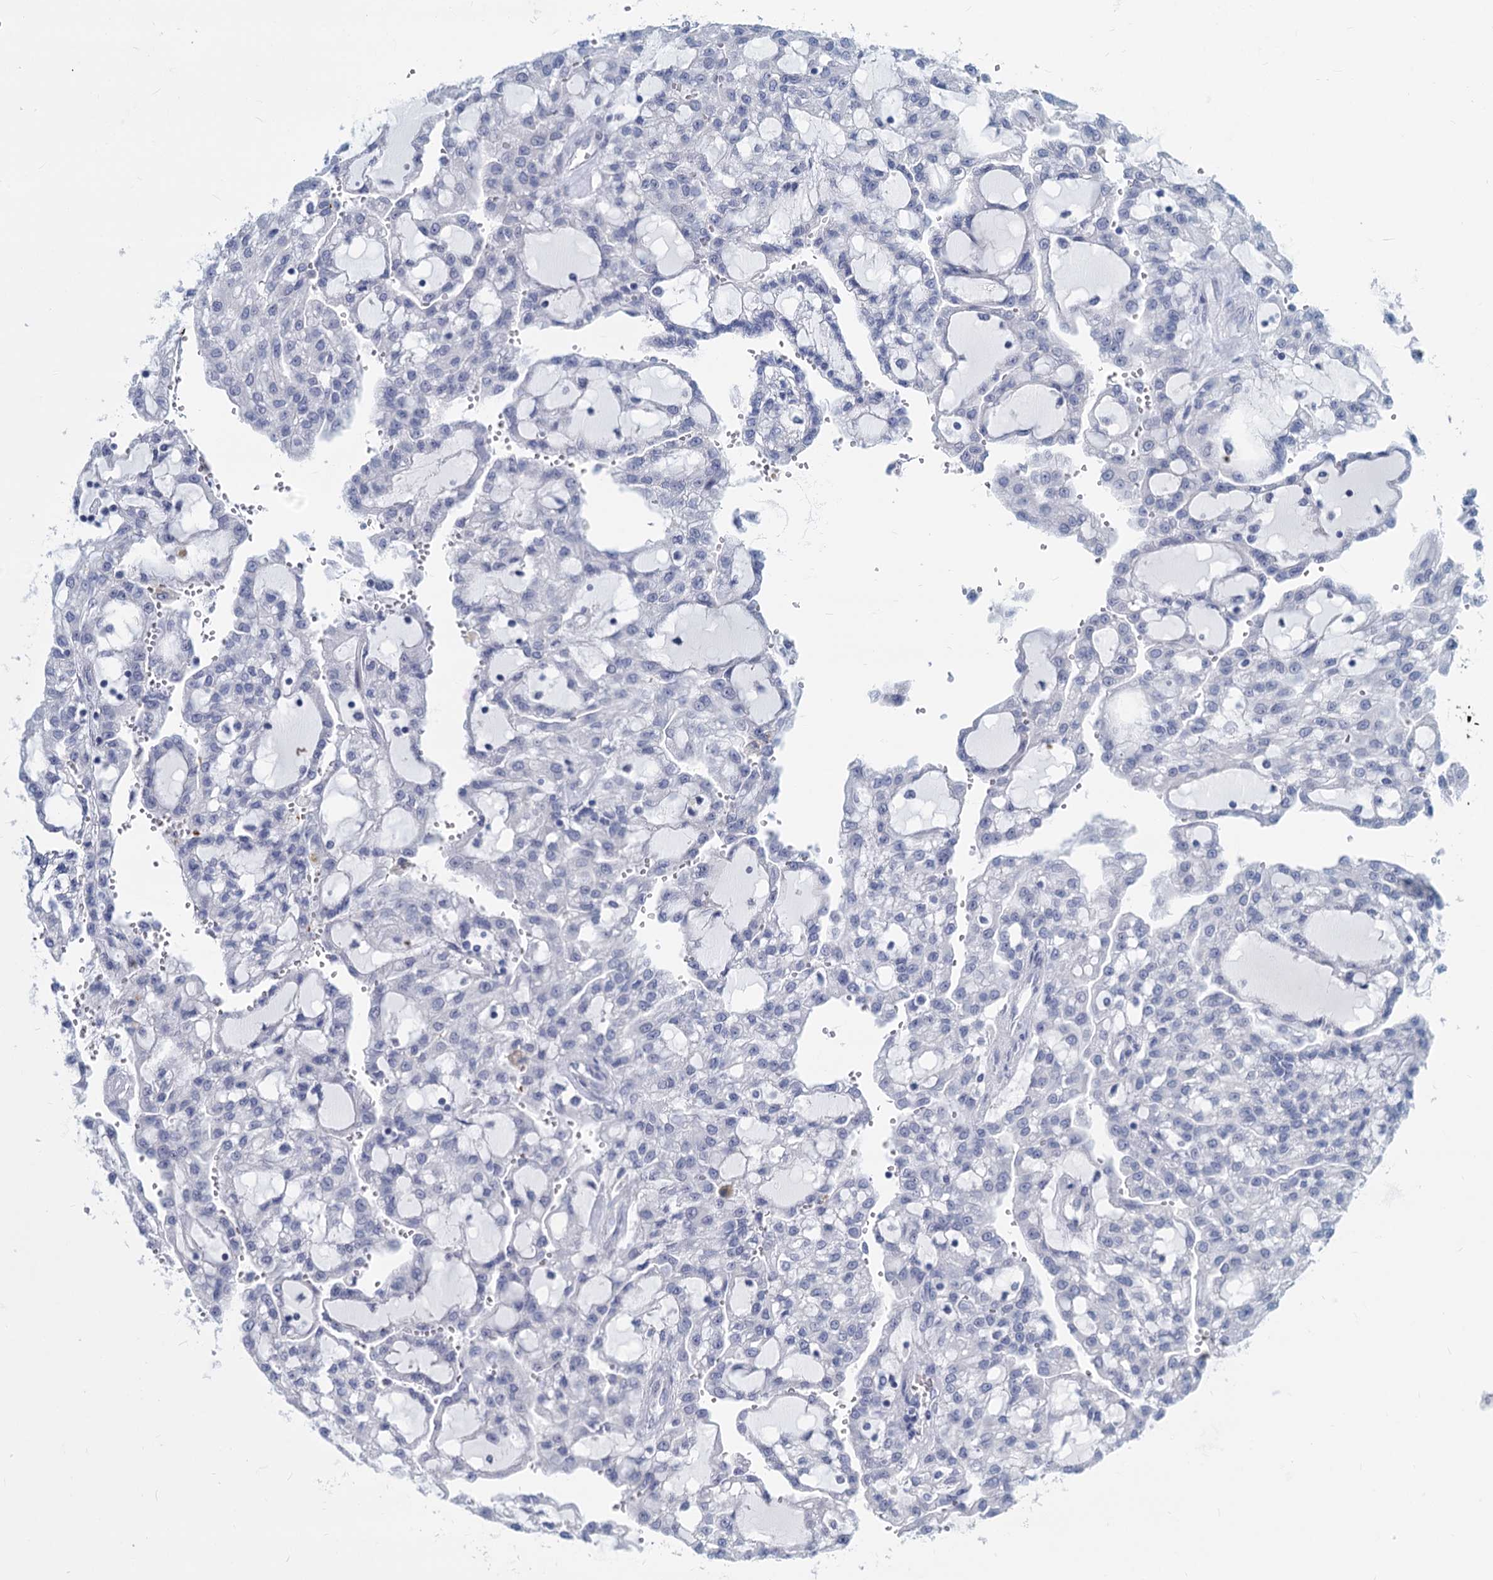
{"staining": {"intensity": "negative", "quantity": "none", "location": "none"}, "tissue": "renal cancer", "cell_type": "Tumor cells", "image_type": "cancer", "snomed": [{"axis": "morphology", "description": "Adenocarcinoma, NOS"}, {"axis": "topography", "description": "Kidney"}], "caption": "Immunohistochemistry of human renal adenocarcinoma exhibits no staining in tumor cells. (Immunohistochemistry (ihc), brightfield microscopy, high magnification).", "gene": "GSTM3", "patient": {"sex": "male", "age": 63}}